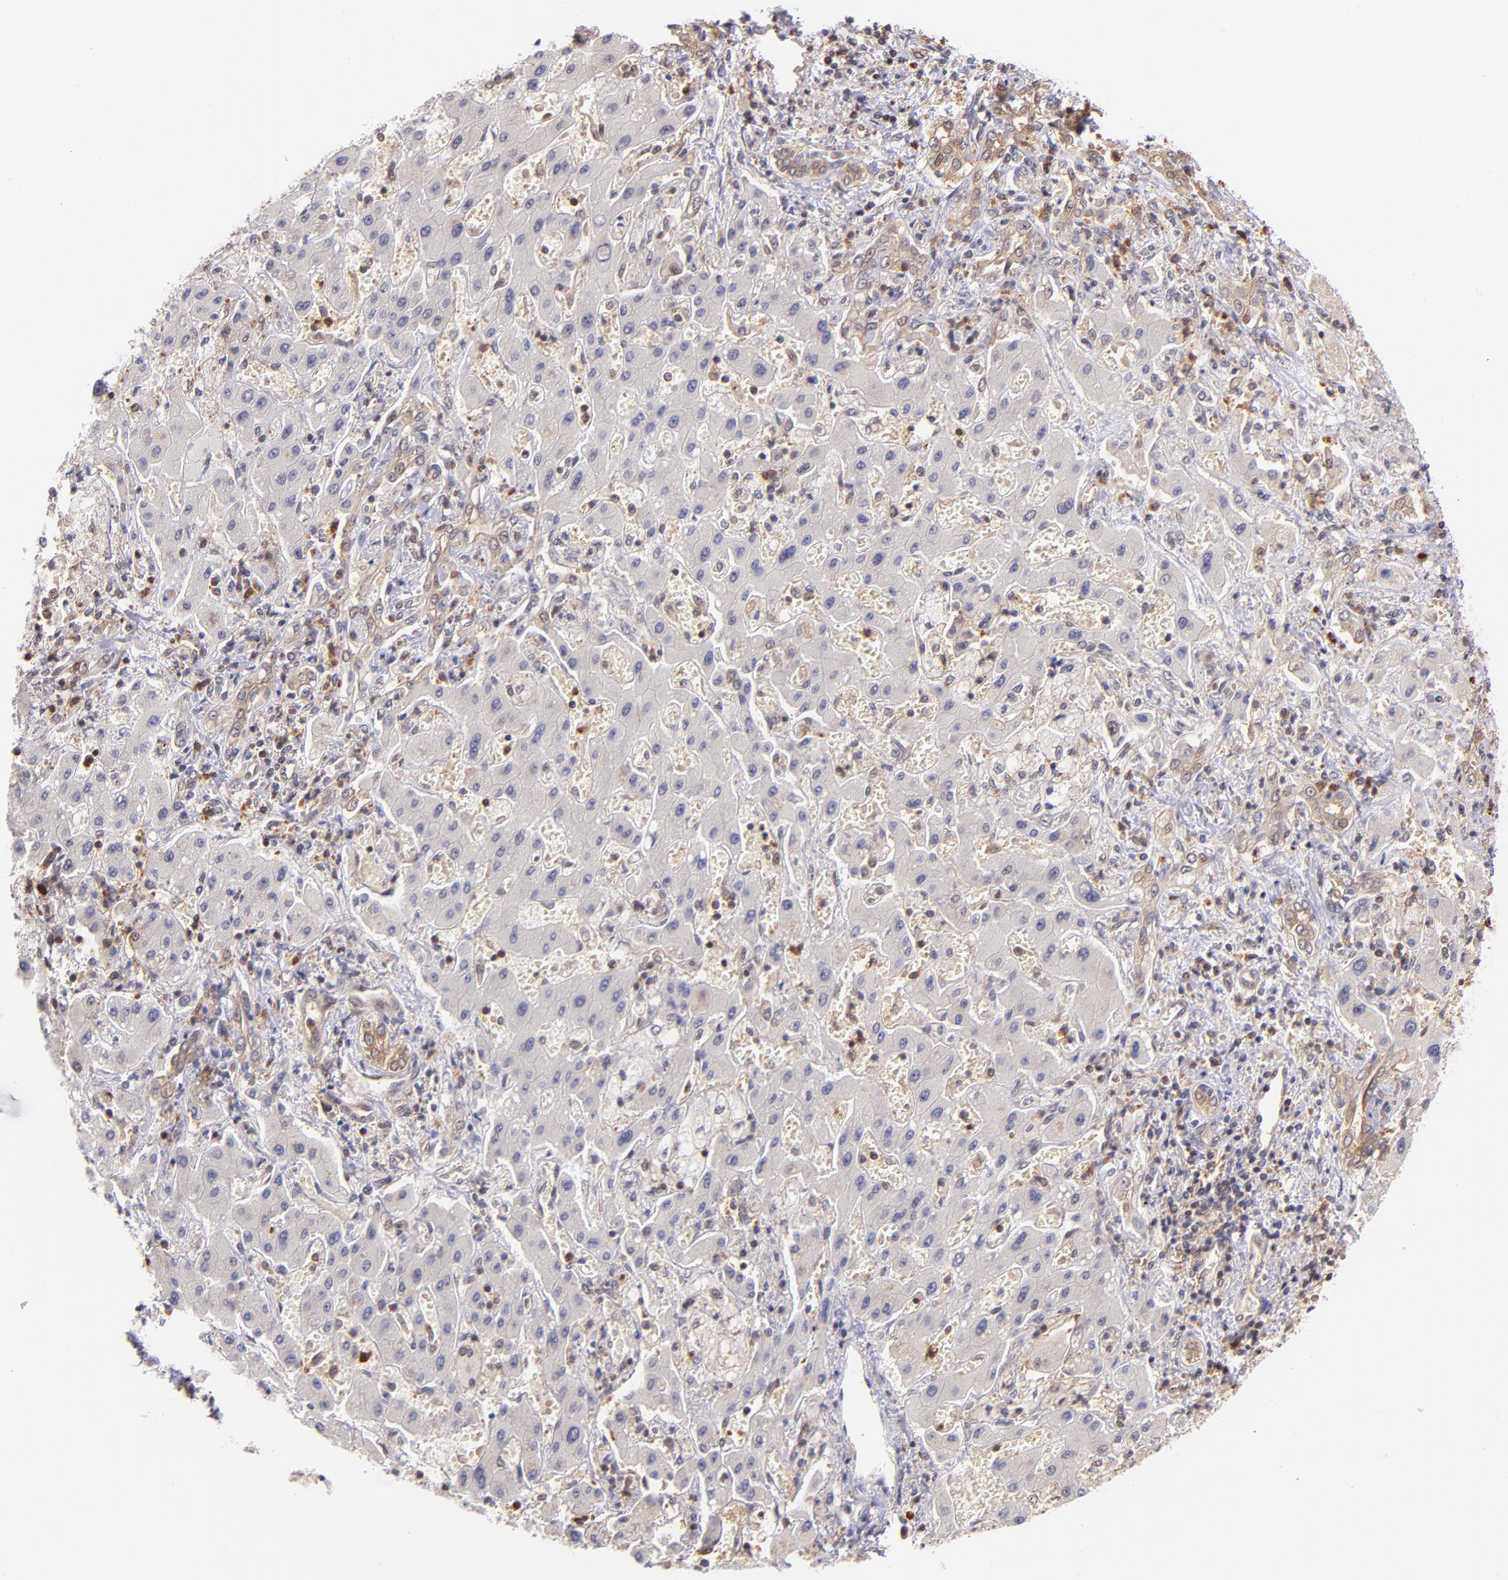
{"staining": {"intensity": "weak", "quantity": ">75%", "location": "cytoplasmic/membranous"}, "tissue": "liver cancer", "cell_type": "Tumor cells", "image_type": "cancer", "snomed": [{"axis": "morphology", "description": "Cholangiocarcinoma"}, {"axis": "topography", "description": "Liver"}], "caption": "A photomicrograph of cholangiocarcinoma (liver) stained for a protein displays weak cytoplasmic/membranous brown staining in tumor cells. Nuclei are stained in blue.", "gene": "YWHAB", "patient": {"sex": "male", "age": 50}}